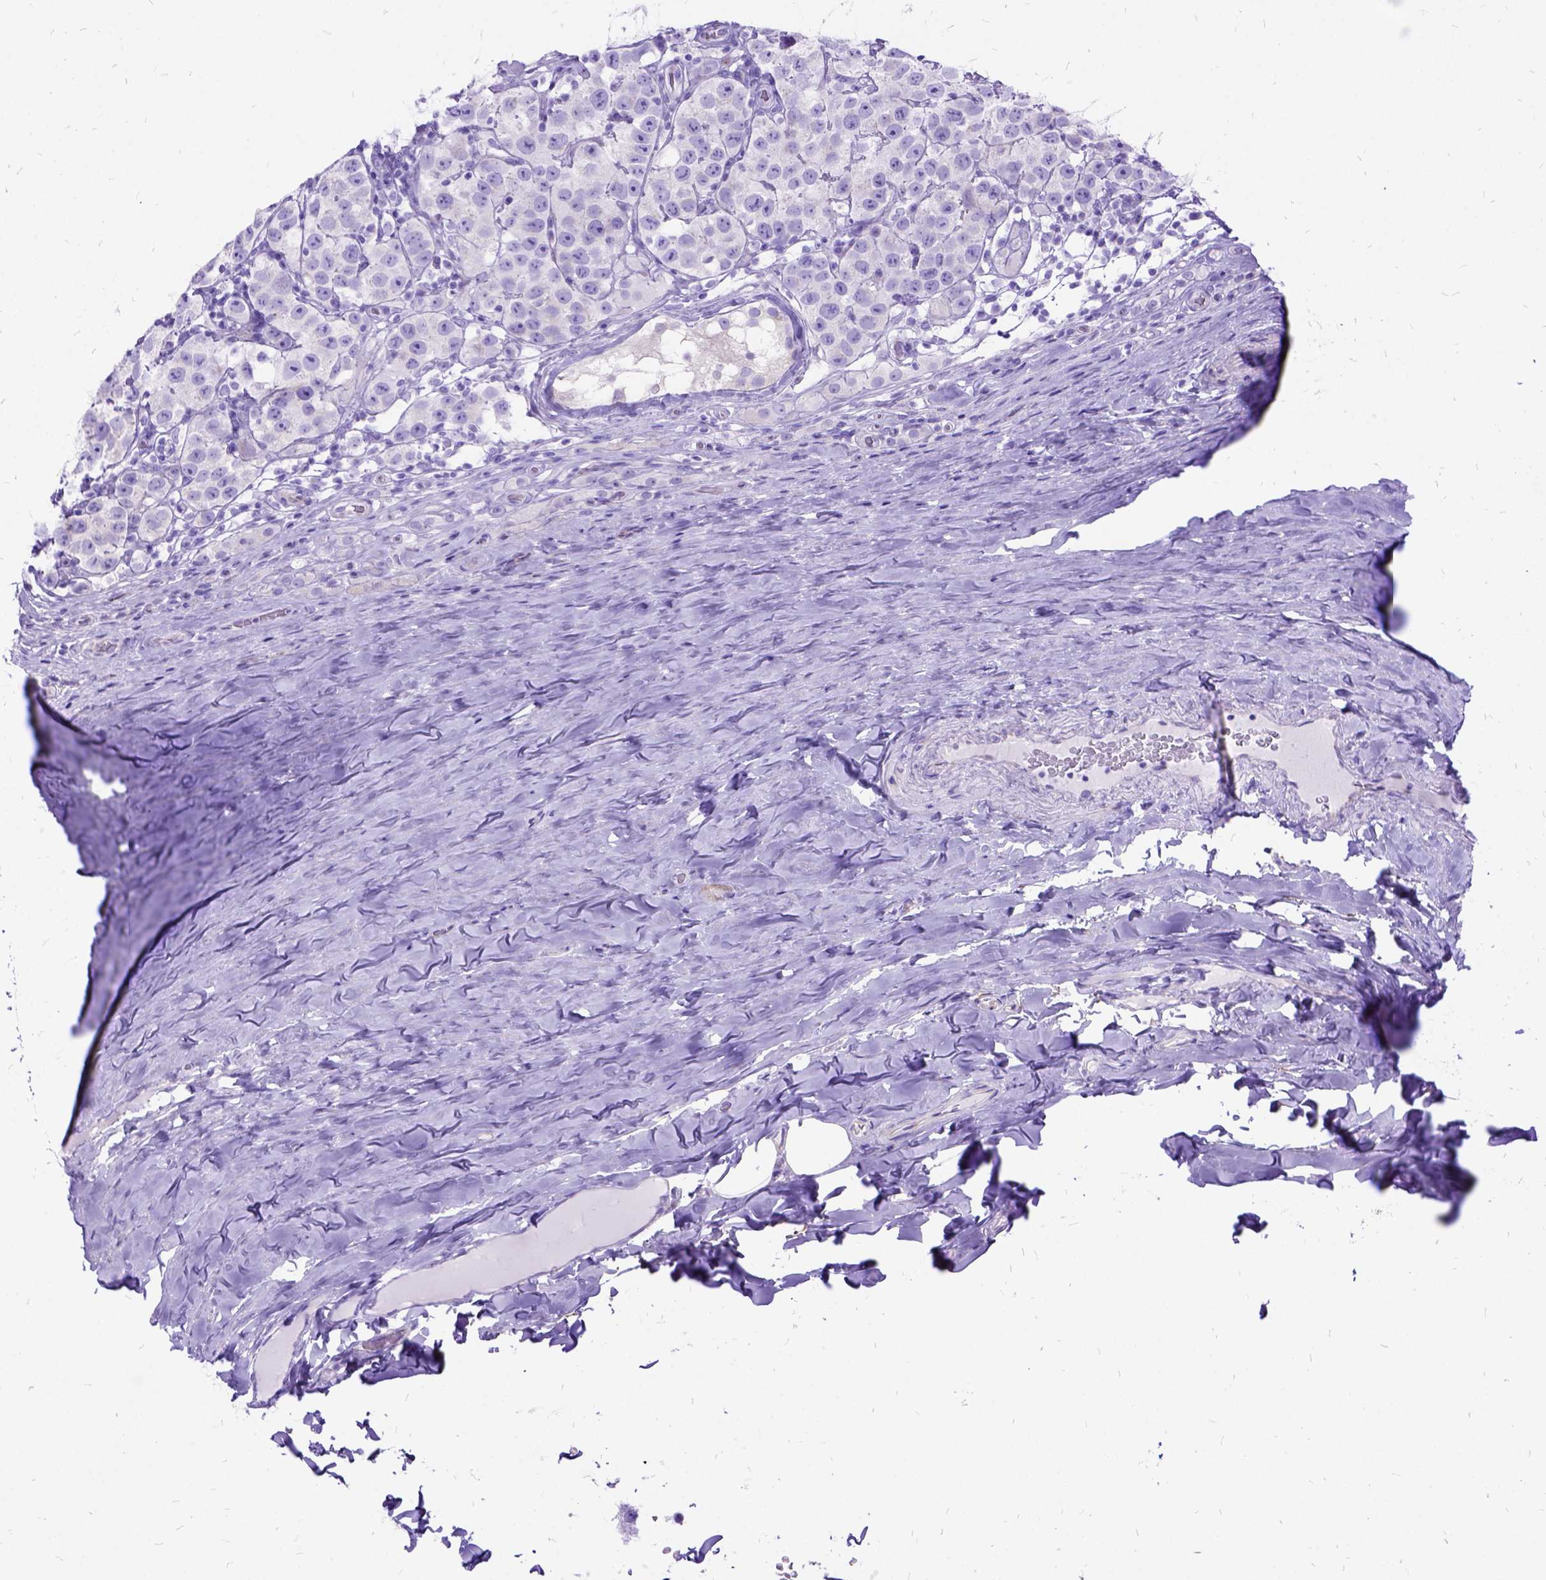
{"staining": {"intensity": "negative", "quantity": "none", "location": "none"}, "tissue": "testis cancer", "cell_type": "Tumor cells", "image_type": "cancer", "snomed": [{"axis": "morphology", "description": "Seminoma, NOS"}, {"axis": "topography", "description": "Testis"}], "caption": "Immunohistochemistry (IHC) of seminoma (testis) shows no staining in tumor cells.", "gene": "DNAH2", "patient": {"sex": "male", "age": 34}}